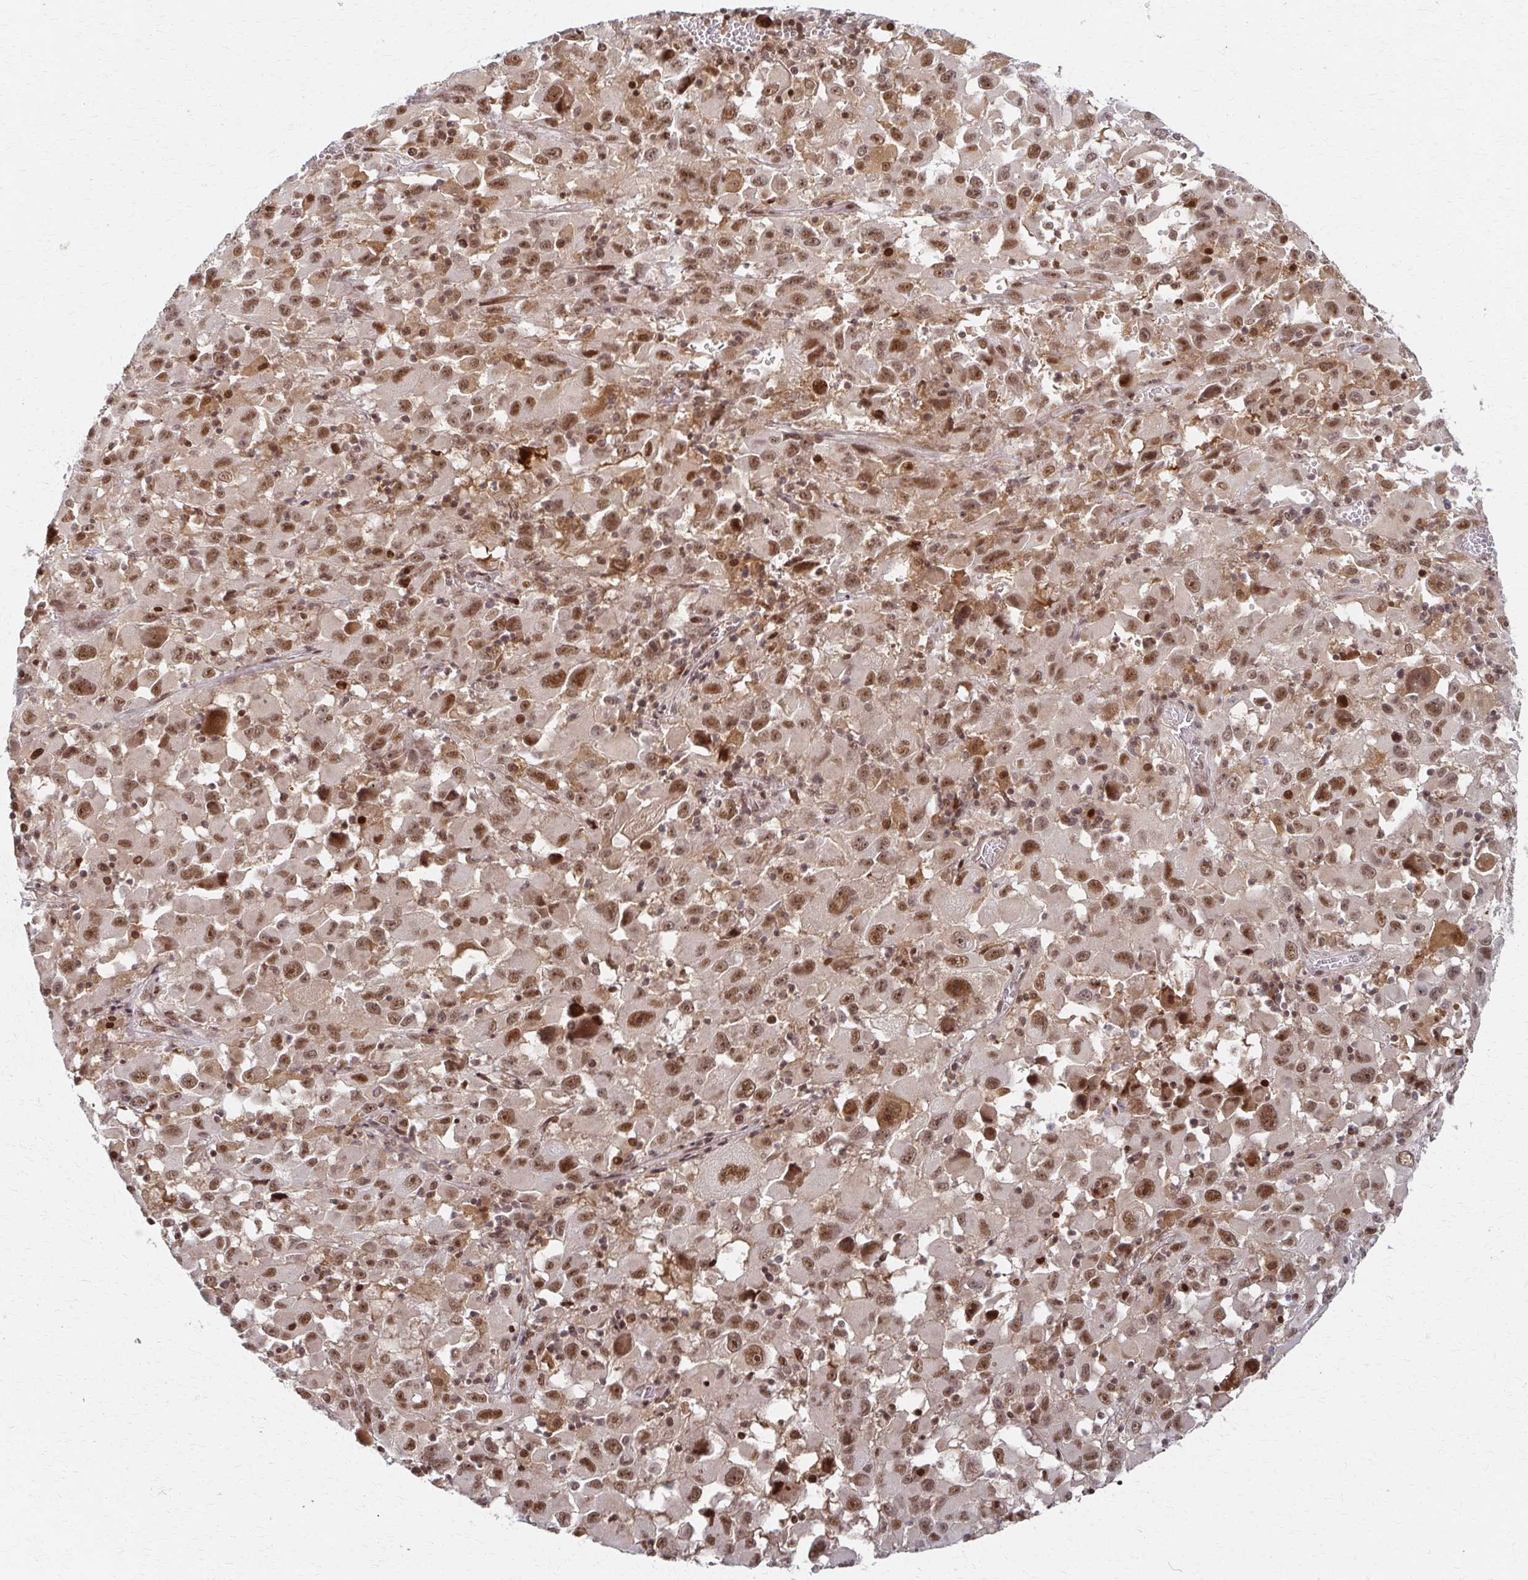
{"staining": {"intensity": "moderate", "quantity": ">75%", "location": "nuclear"}, "tissue": "melanoma", "cell_type": "Tumor cells", "image_type": "cancer", "snomed": [{"axis": "morphology", "description": "Malignant melanoma, Metastatic site"}, {"axis": "topography", "description": "Soft tissue"}], "caption": "Protein analysis of melanoma tissue reveals moderate nuclear expression in approximately >75% of tumor cells.", "gene": "PSMD7", "patient": {"sex": "male", "age": 50}}